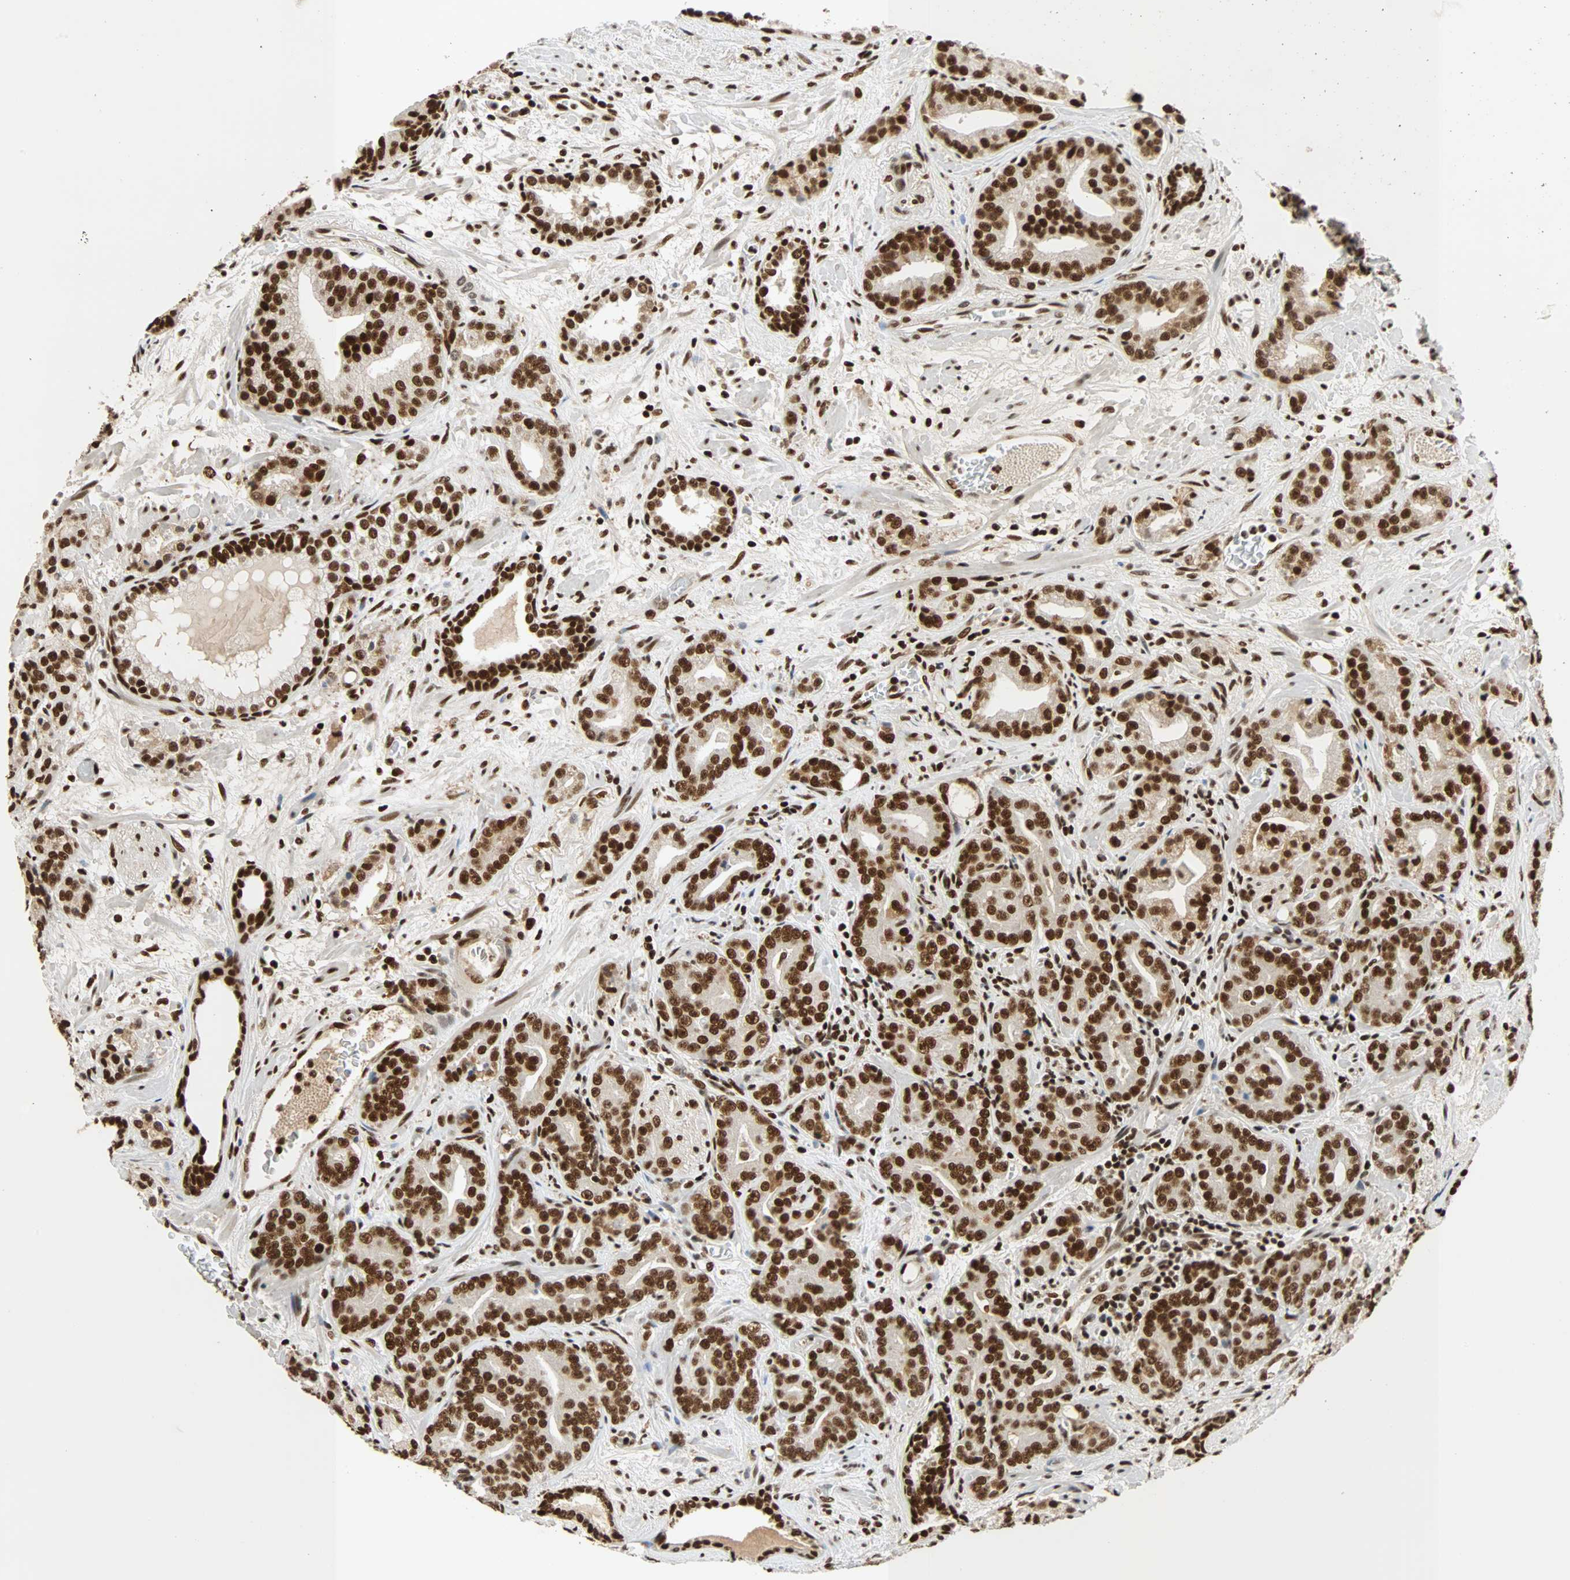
{"staining": {"intensity": "strong", "quantity": ">75%", "location": "nuclear"}, "tissue": "prostate cancer", "cell_type": "Tumor cells", "image_type": "cancer", "snomed": [{"axis": "morphology", "description": "Adenocarcinoma, Low grade"}, {"axis": "topography", "description": "Prostate"}], "caption": "This is a histology image of immunohistochemistry (IHC) staining of prostate adenocarcinoma (low-grade), which shows strong expression in the nuclear of tumor cells.", "gene": "CDK12", "patient": {"sex": "male", "age": 63}}